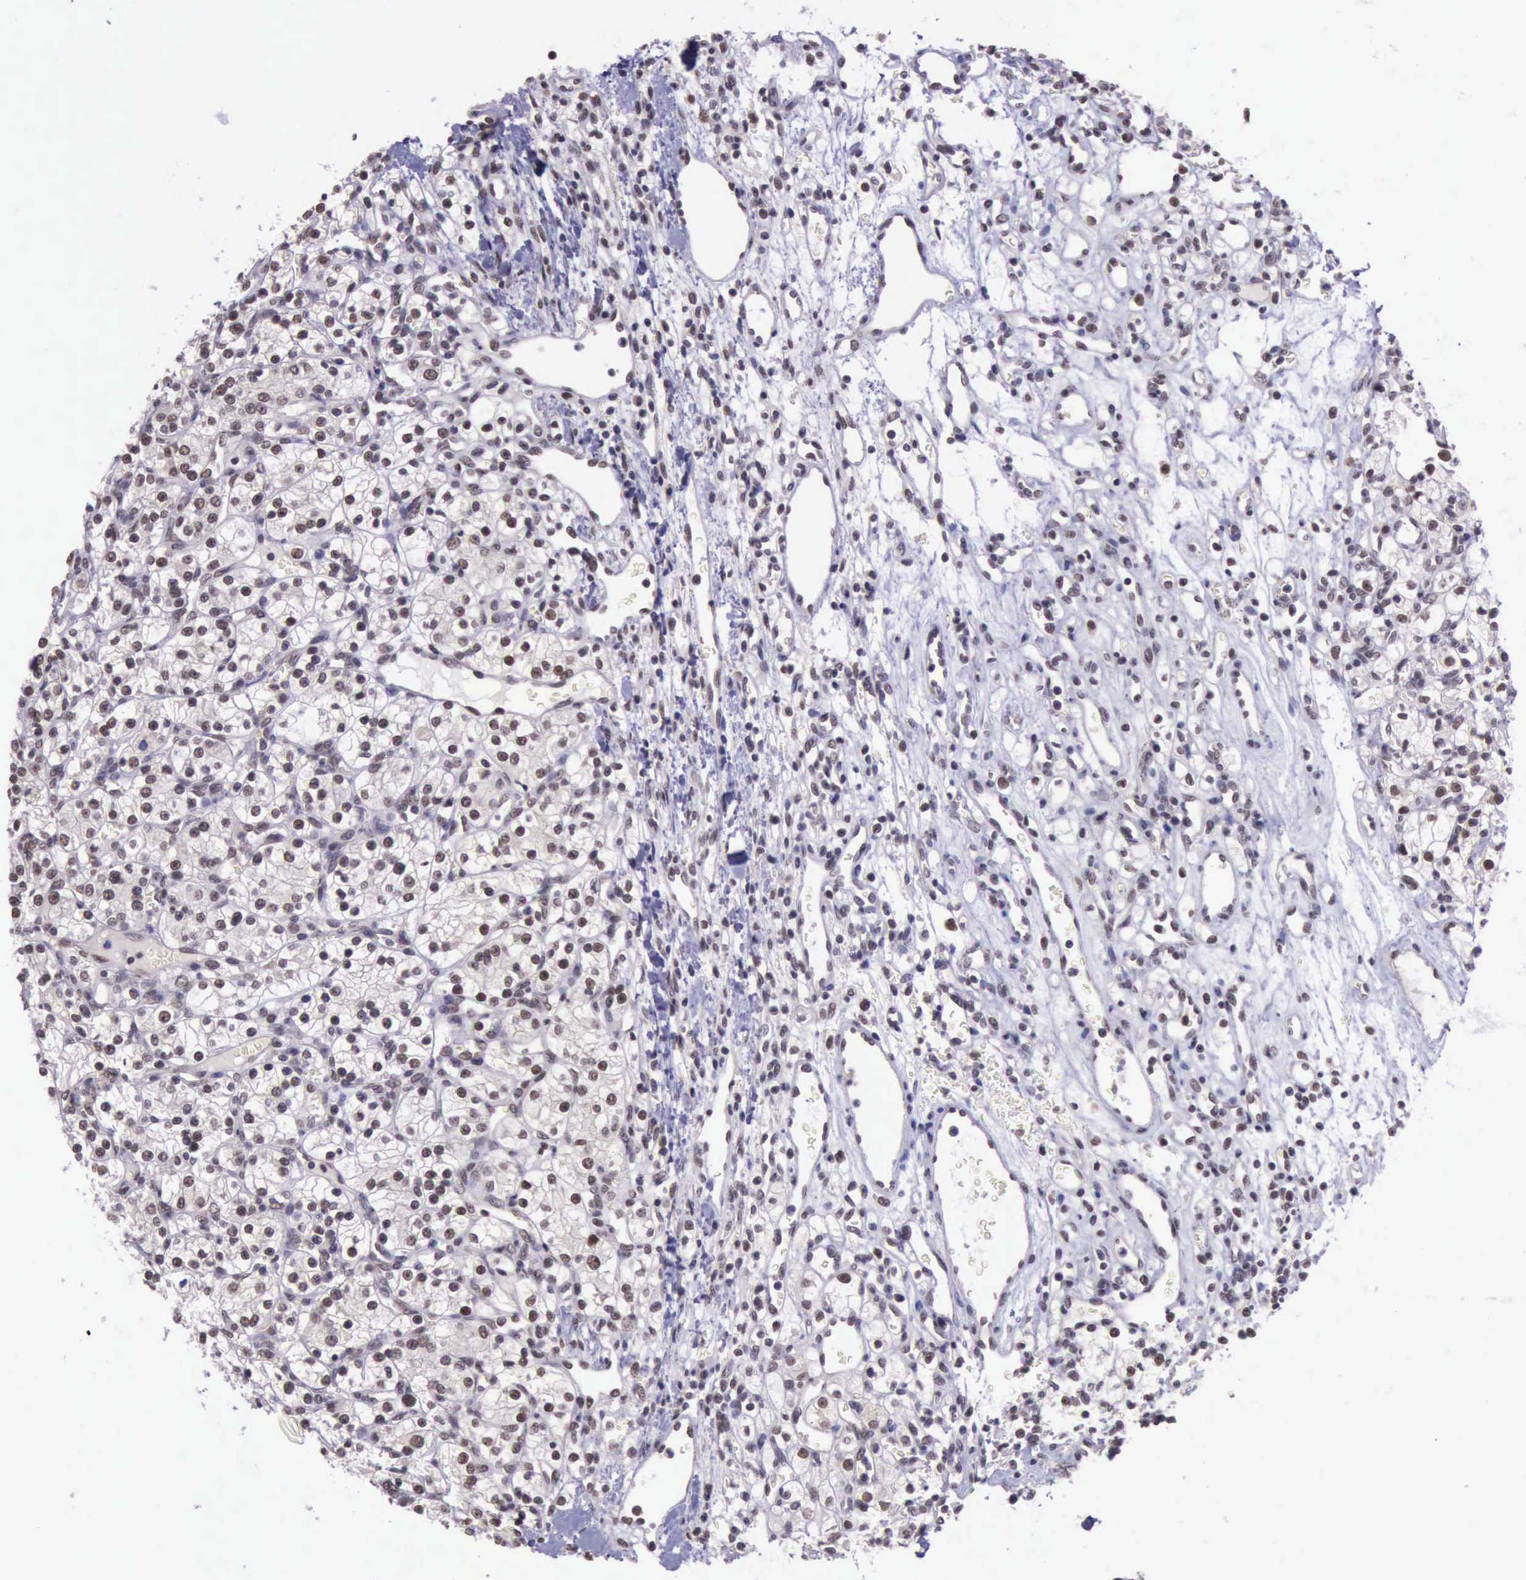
{"staining": {"intensity": "moderate", "quantity": ">75%", "location": "nuclear"}, "tissue": "renal cancer", "cell_type": "Tumor cells", "image_type": "cancer", "snomed": [{"axis": "morphology", "description": "Adenocarcinoma, NOS"}, {"axis": "topography", "description": "Kidney"}], "caption": "Immunohistochemistry histopathology image of human adenocarcinoma (renal) stained for a protein (brown), which displays medium levels of moderate nuclear expression in approximately >75% of tumor cells.", "gene": "PRPF39", "patient": {"sex": "female", "age": 62}}